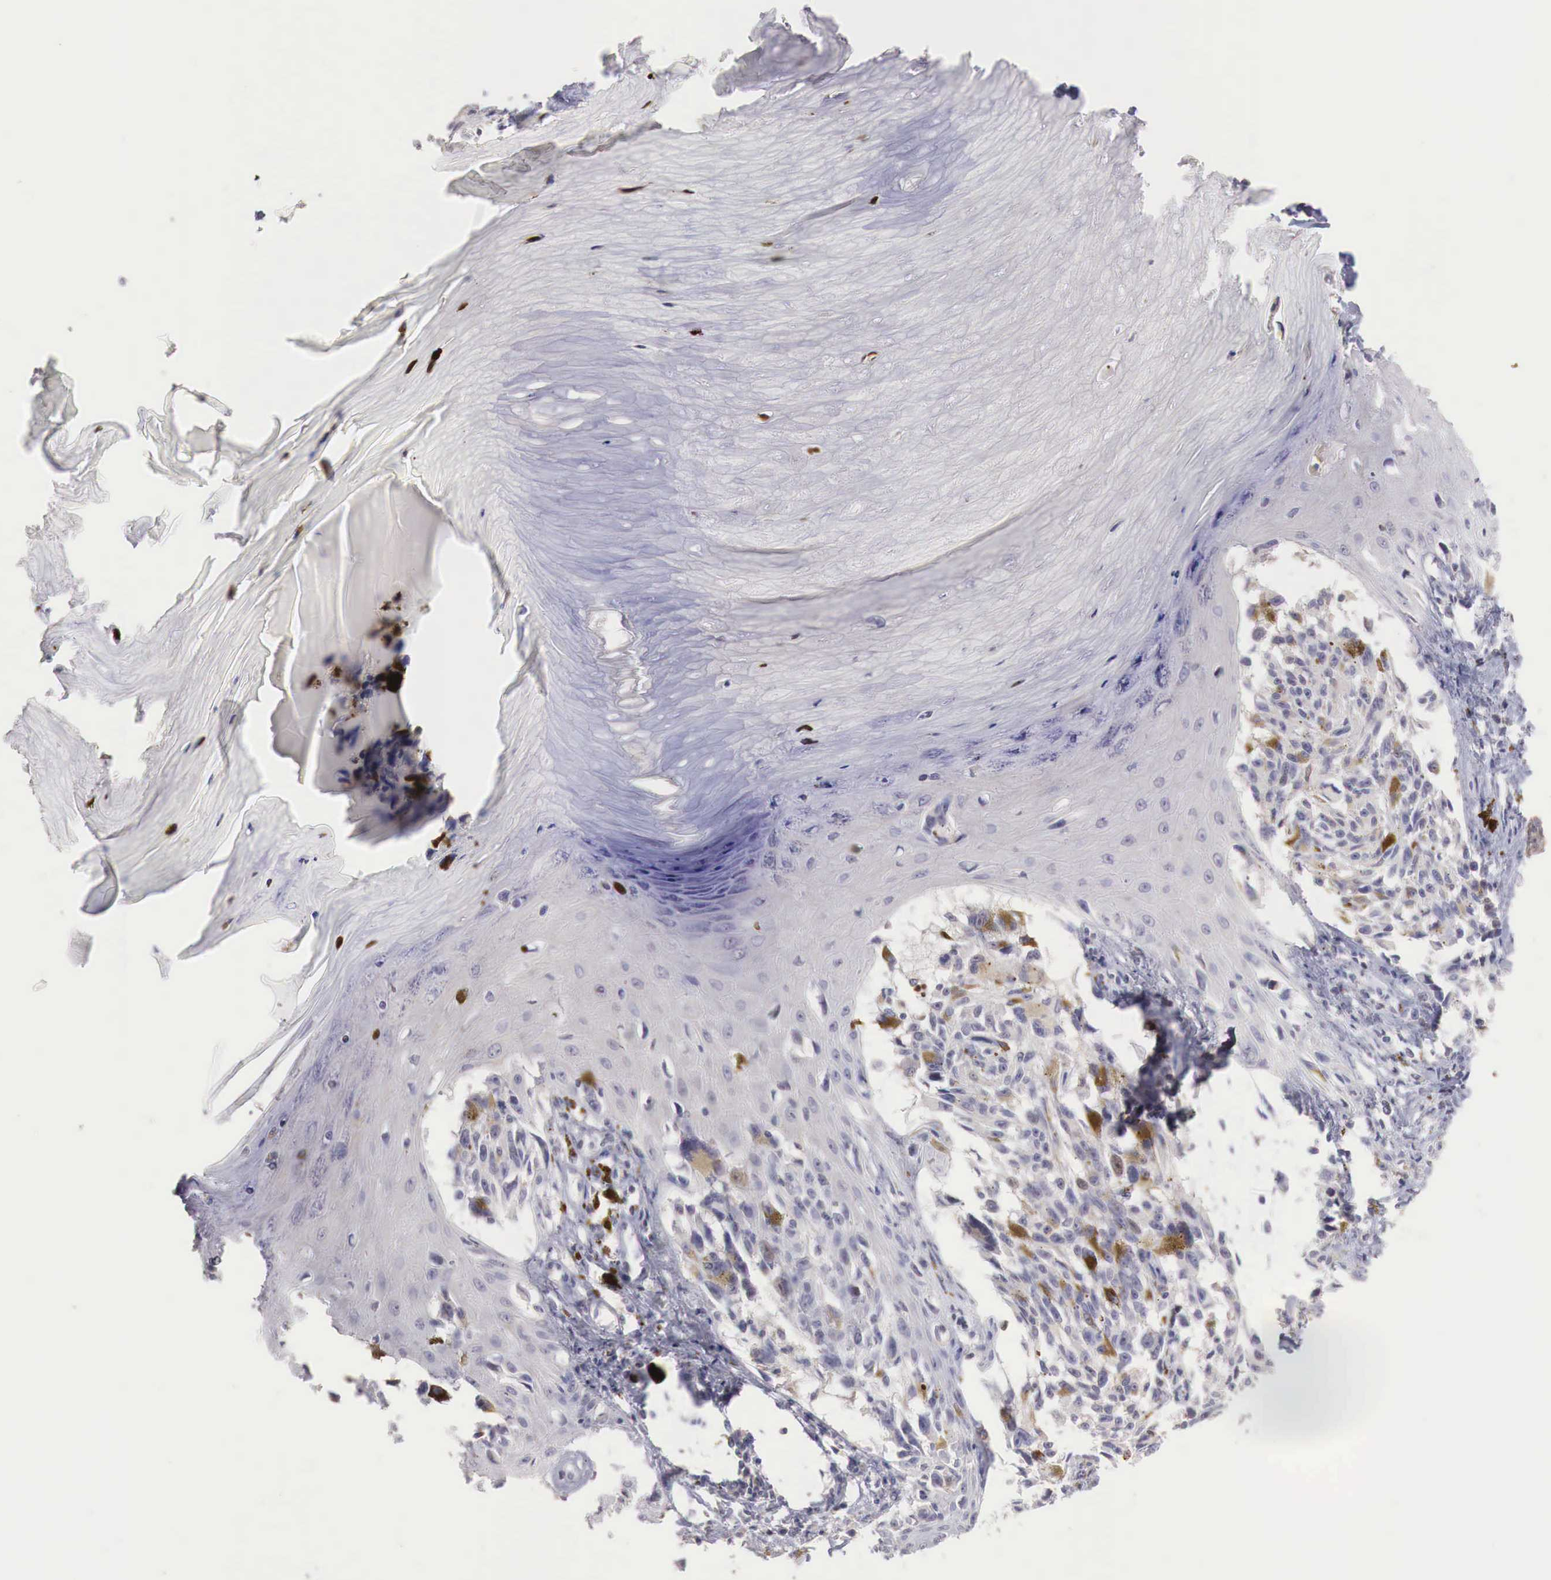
{"staining": {"intensity": "moderate", "quantity": "<25%", "location": "cytoplasmic/membranous"}, "tissue": "melanoma", "cell_type": "Tumor cells", "image_type": "cancer", "snomed": [{"axis": "morphology", "description": "Malignant melanoma, NOS"}, {"axis": "topography", "description": "Skin"}], "caption": "Immunohistochemical staining of melanoma demonstrates moderate cytoplasmic/membranous protein positivity in about <25% of tumor cells.", "gene": "TBC1D9", "patient": {"sex": "female", "age": 82}}